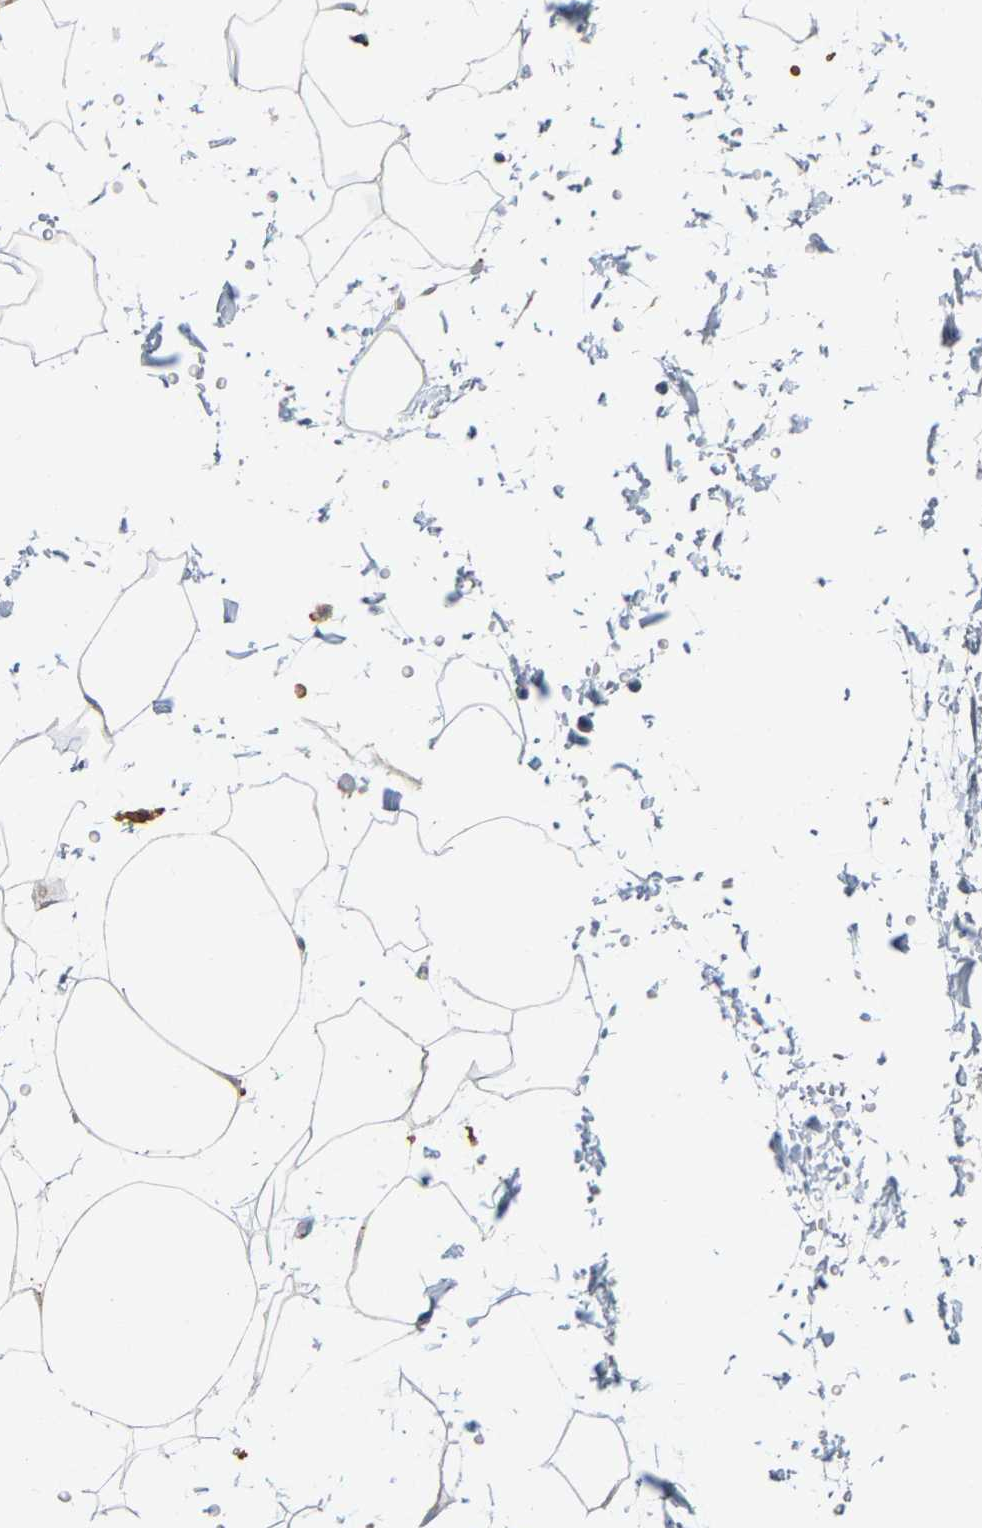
{"staining": {"intensity": "negative", "quantity": "none", "location": "none"}, "tissue": "adipose tissue", "cell_type": "Adipocytes", "image_type": "normal", "snomed": [{"axis": "morphology", "description": "Normal tissue, NOS"}, {"axis": "topography", "description": "Soft tissue"}], "caption": "IHC micrograph of normal adipose tissue stained for a protein (brown), which exhibits no staining in adipocytes.", "gene": "PCNT", "patient": {"sex": "male", "age": 72}}